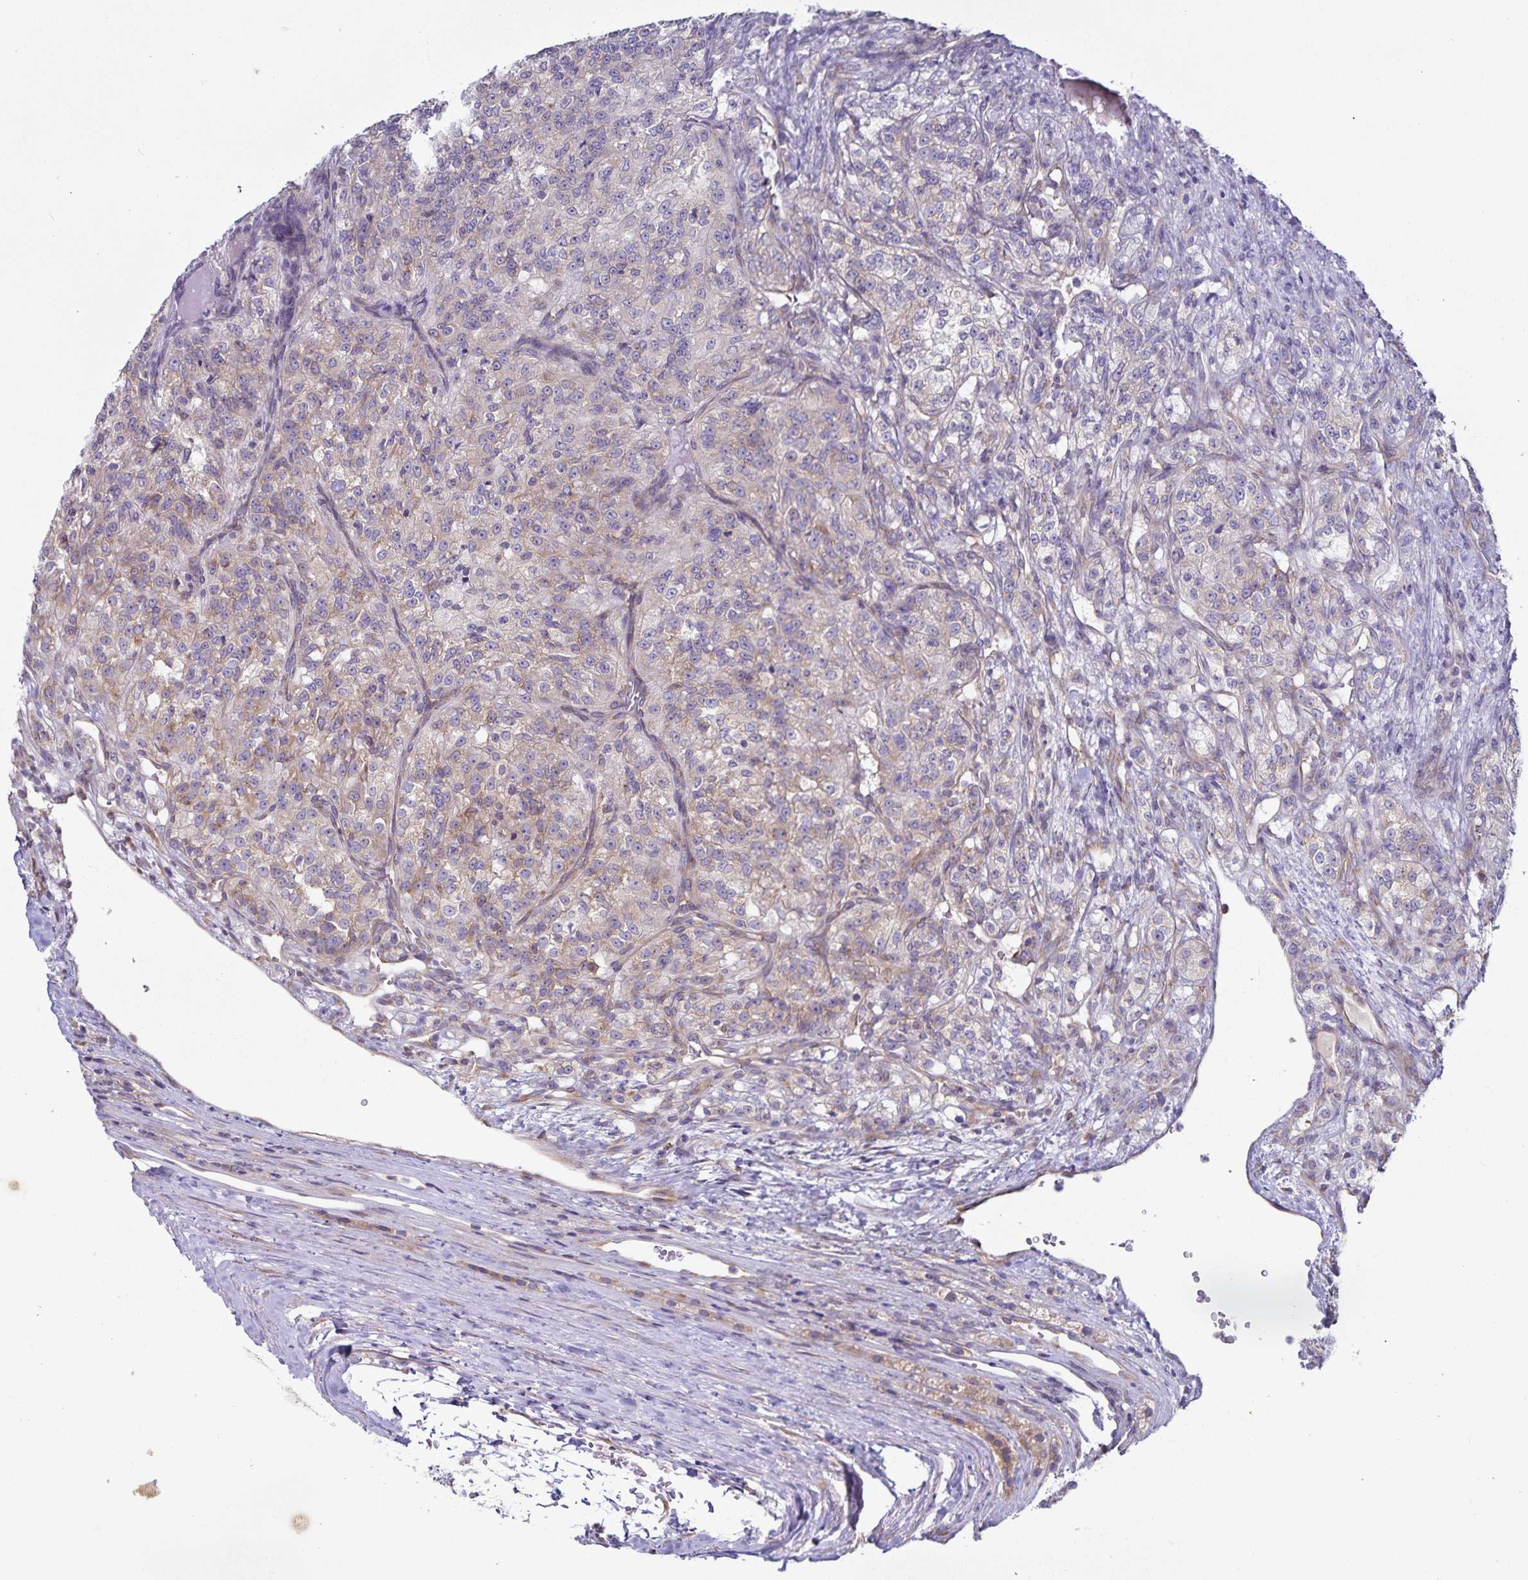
{"staining": {"intensity": "weak", "quantity": "<25%", "location": "cytoplasmic/membranous"}, "tissue": "renal cancer", "cell_type": "Tumor cells", "image_type": "cancer", "snomed": [{"axis": "morphology", "description": "Adenocarcinoma, NOS"}, {"axis": "topography", "description": "Kidney"}], "caption": "Immunohistochemistry (IHC) of renal adenocarcinoma demonstrates no staining in tumor cells.", "gene": "FAM120A", "patient": {"sex": "female", "age": 63}}